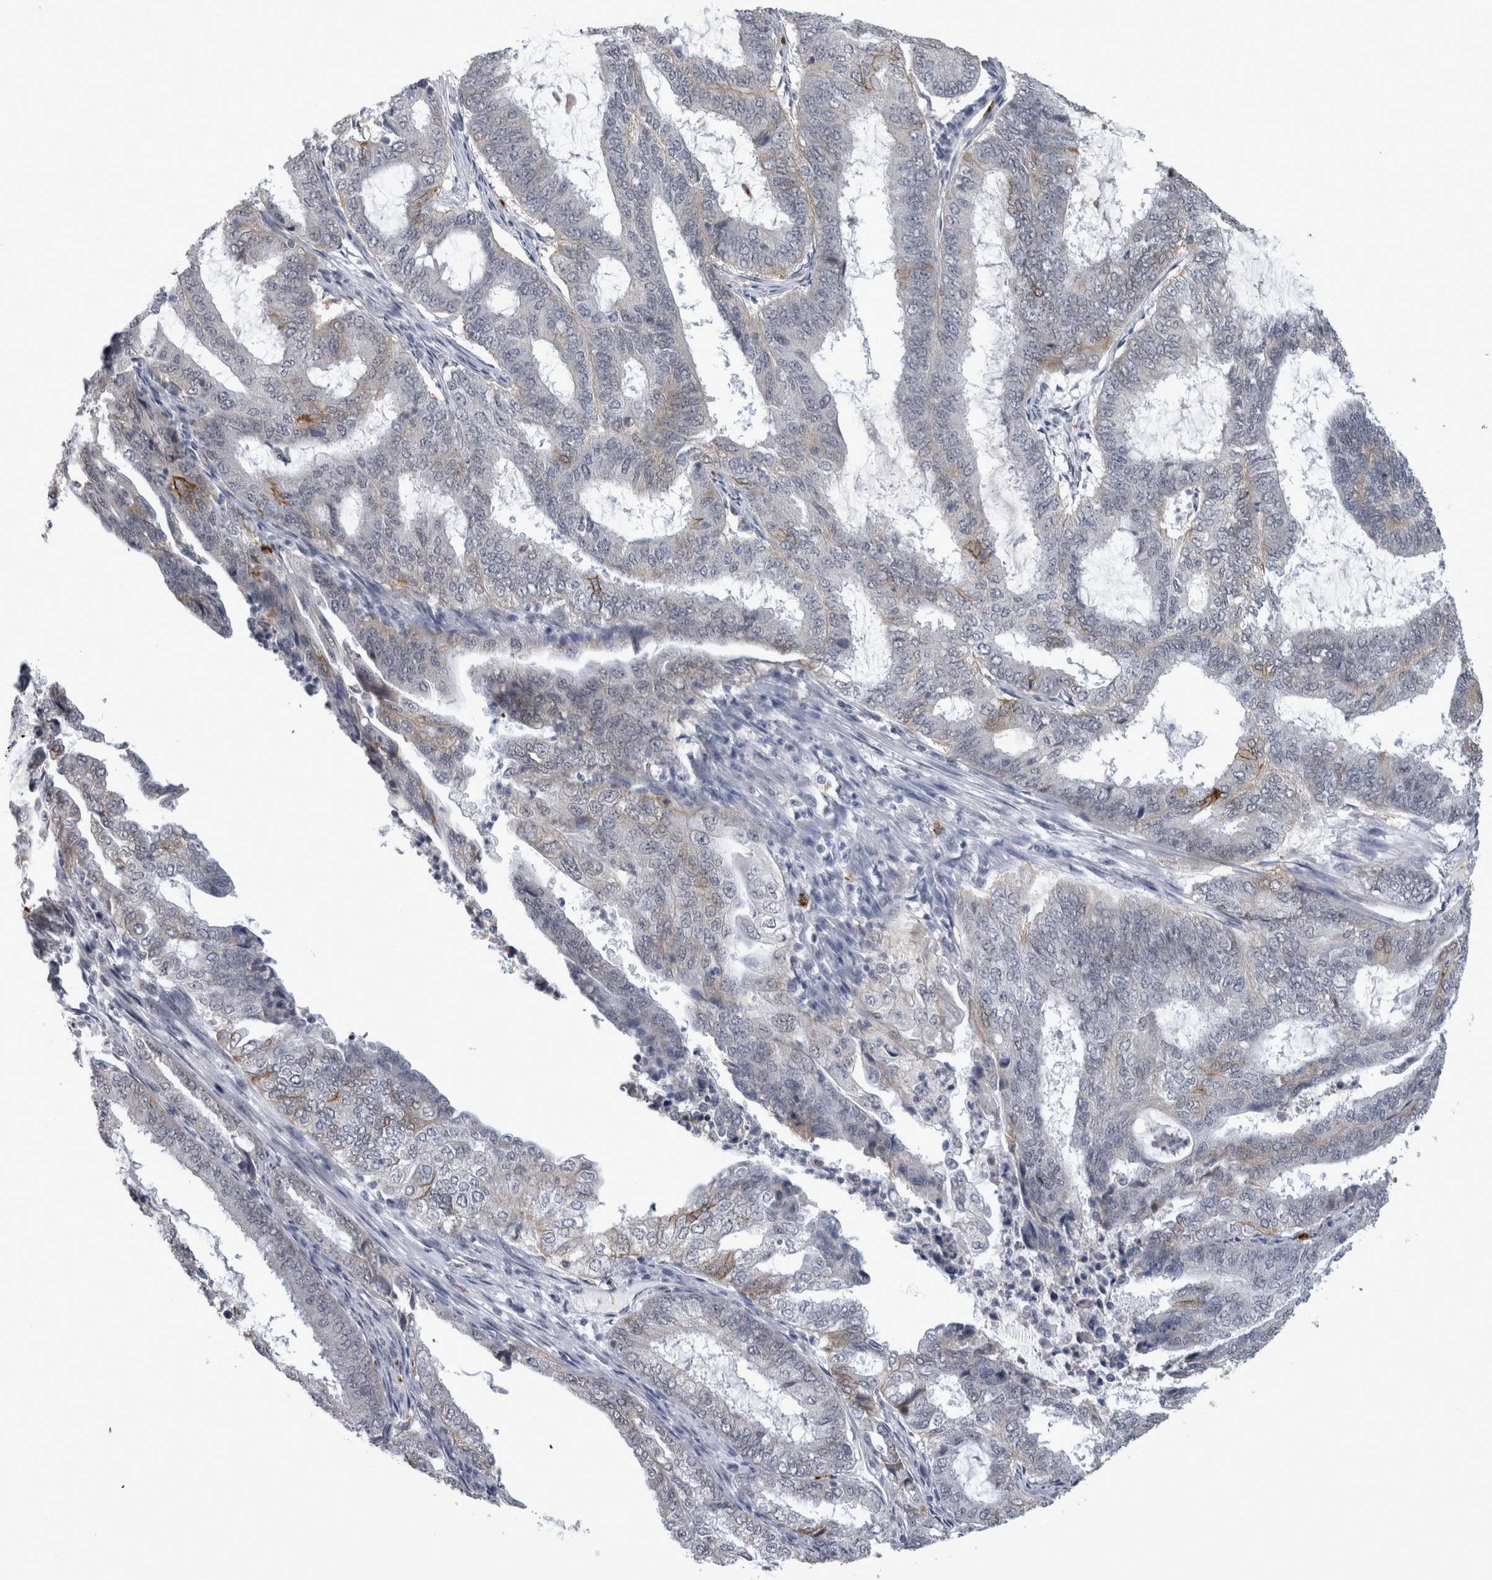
{"staining": {"intensity": "negative", "quantity": "none", "location": "none"}, "tissue": "endometrial cancer", "cell_type": "Tumor cells", "image_type": "cancer", "snomed": [{"axis": "morphology", "description": "Adenocarcinoma, NOS"}, {"axis": "topography", "description": "Endometrium"}], "caption": "DAB immunohistochemical staining of human adenocarcinoma (endometrial) exhibits no significant positivity in tumor cells. The staining is performed using DAB (3,3'-diaminobenzidine) brown chromogen with nuclei counter-stained in using hematoxylin.", "gene": "PEBP4", "patient": {"sex": "female", "age": 51}}